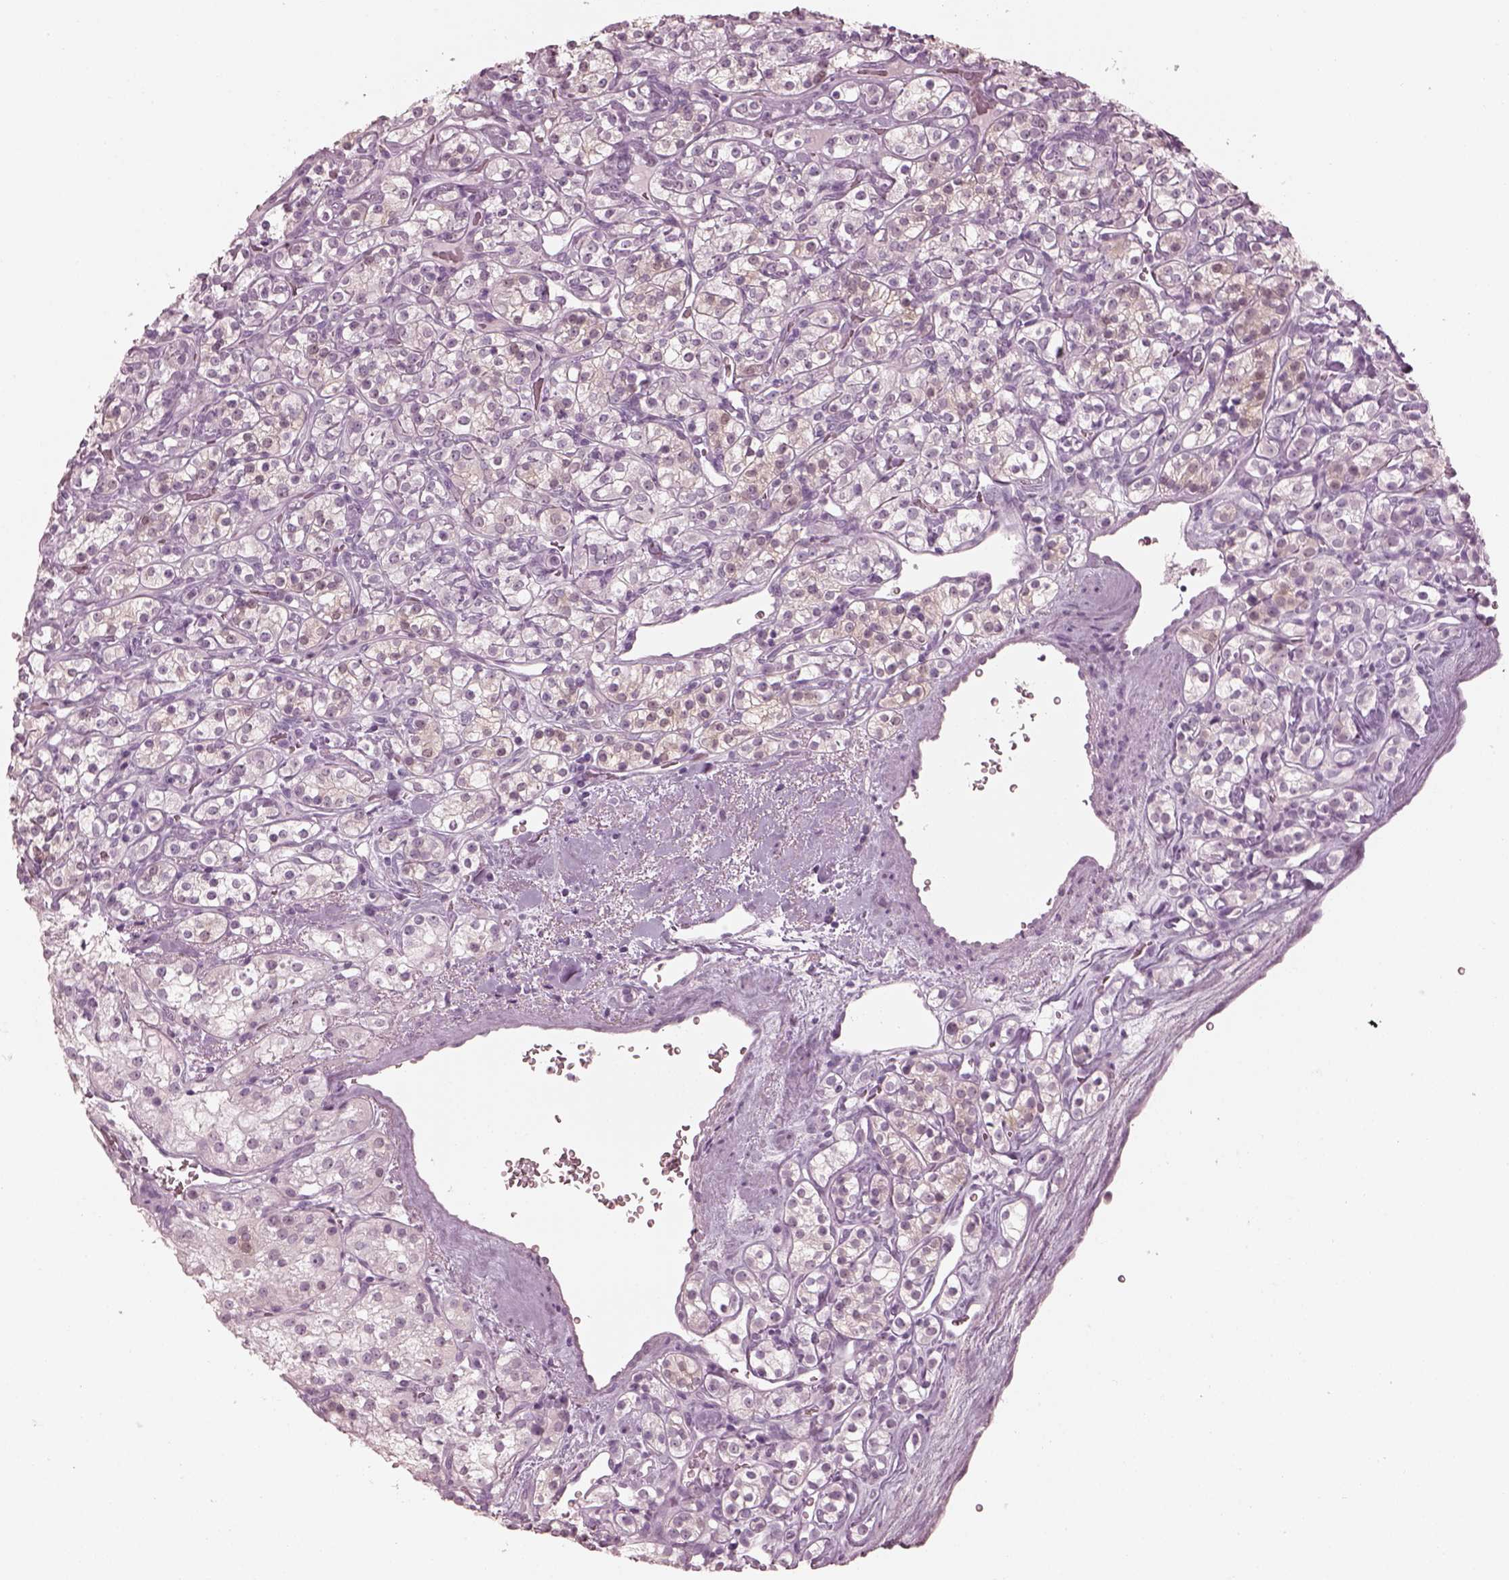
{"staining": {"intensity": "negative", "quantity": "none", "location": "none"}, "tissue": "renal cancer", "cell_type": "Tumor cells", "image_type": "cancer", "snomed": [{"axis": "morphology", "description": "Adenocarcinoma, NOS"}, {"axis": "topography", "description": "Kidney"}], "caption": "The histopathology image reveals no staining of tumor cells in renal adenocarcinoma.", "gene": "C2orf81", "patient": {"sex": "male", "age": 77}}